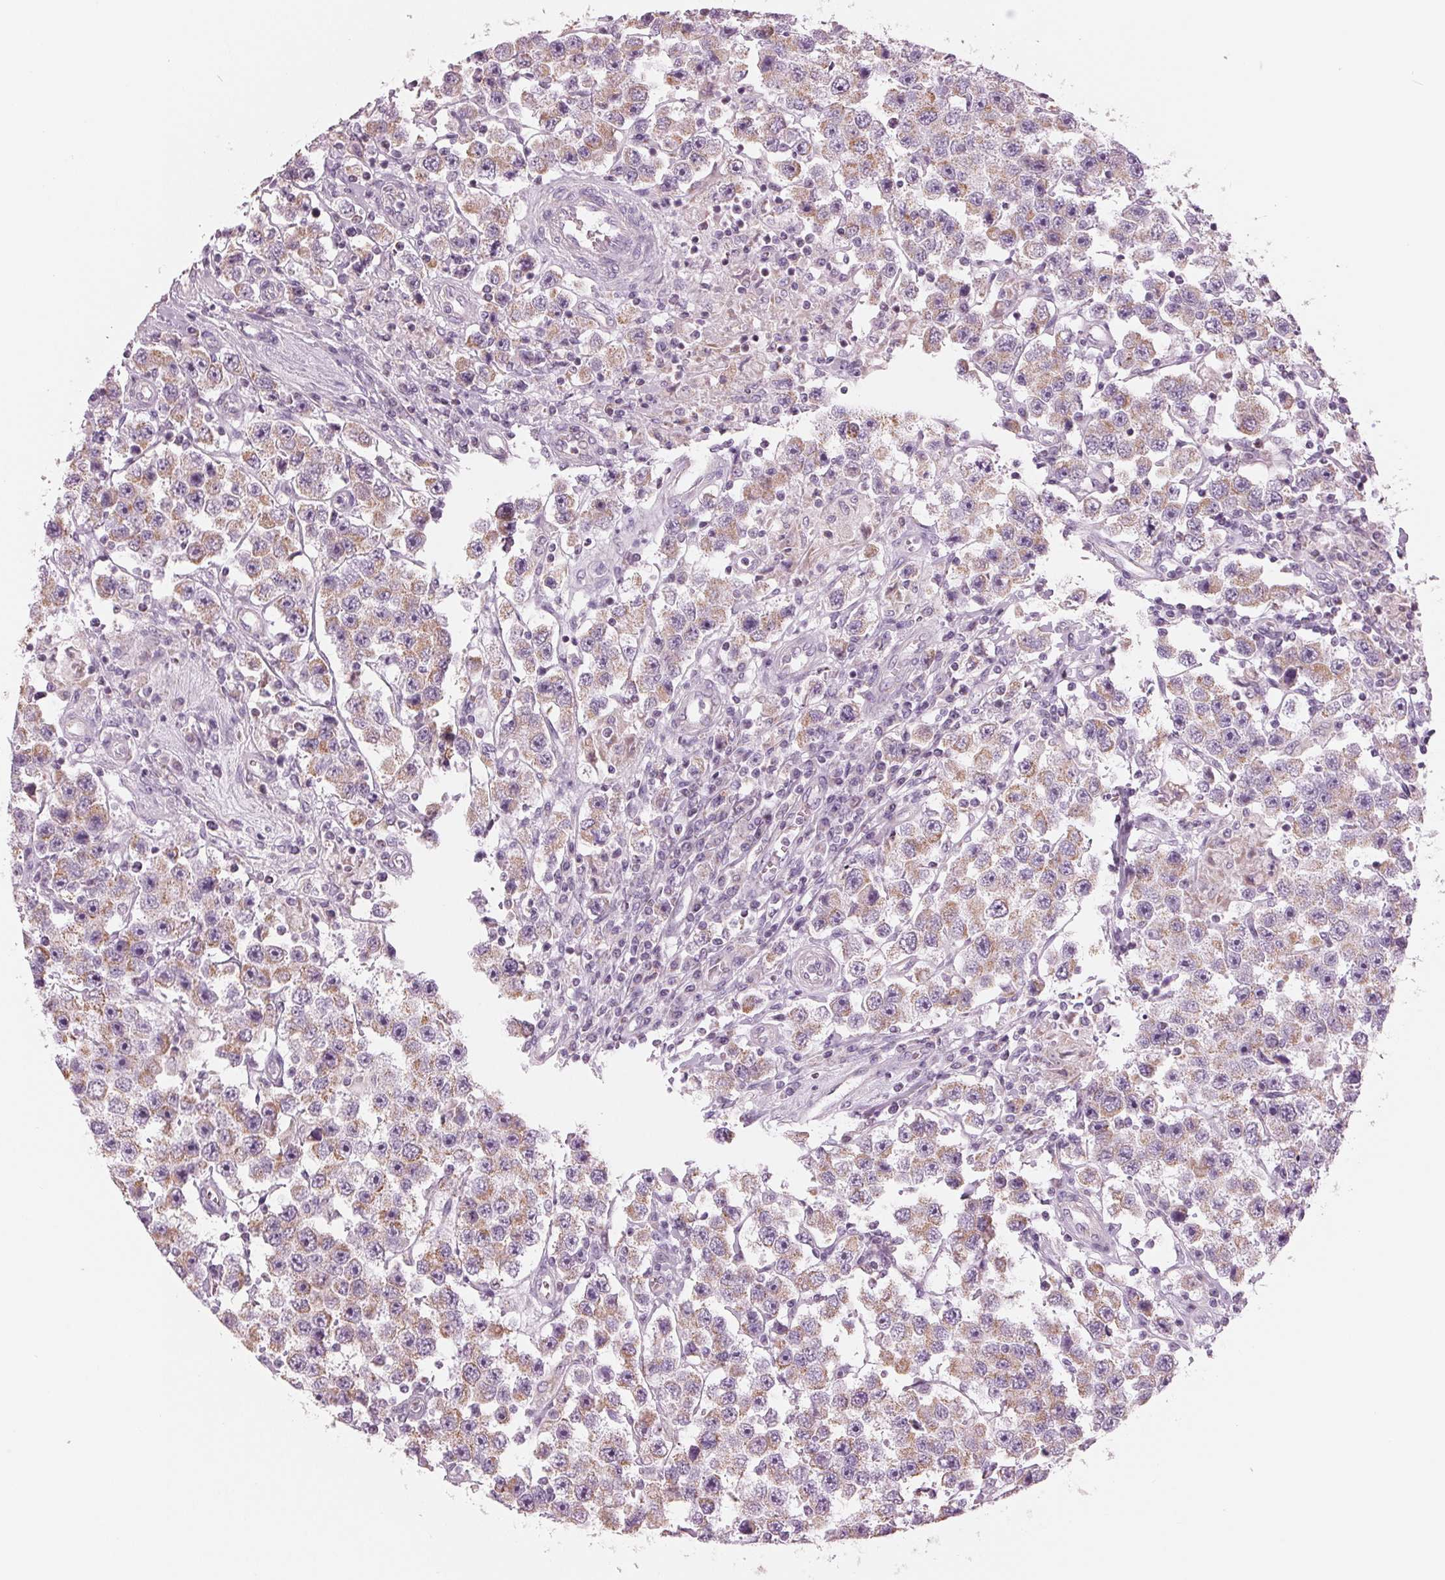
{"staining": {"intensity": "weak", "quantity": "25%-75%", "location": "cytoplasmic/membranous"}, "tissue": "testis cancer", "cell_type": "Tumor cells", "image_type": "cancer", "snomed": [{"axis": "morphology", "description": "Seminoma, NOS"}, {"axis": "topography", "description": "Testis"}], "caption": "This histopathology image exhibits testis cancer stained with immunohistochemistry to label a protein in brown. The cytoplasmic/membranous of tumor cells show weak positivity for the protein. Nuclei are counter-stained blue.", "gene": "SAMD4A", "patient": {"sex": "male", "age": 45}}